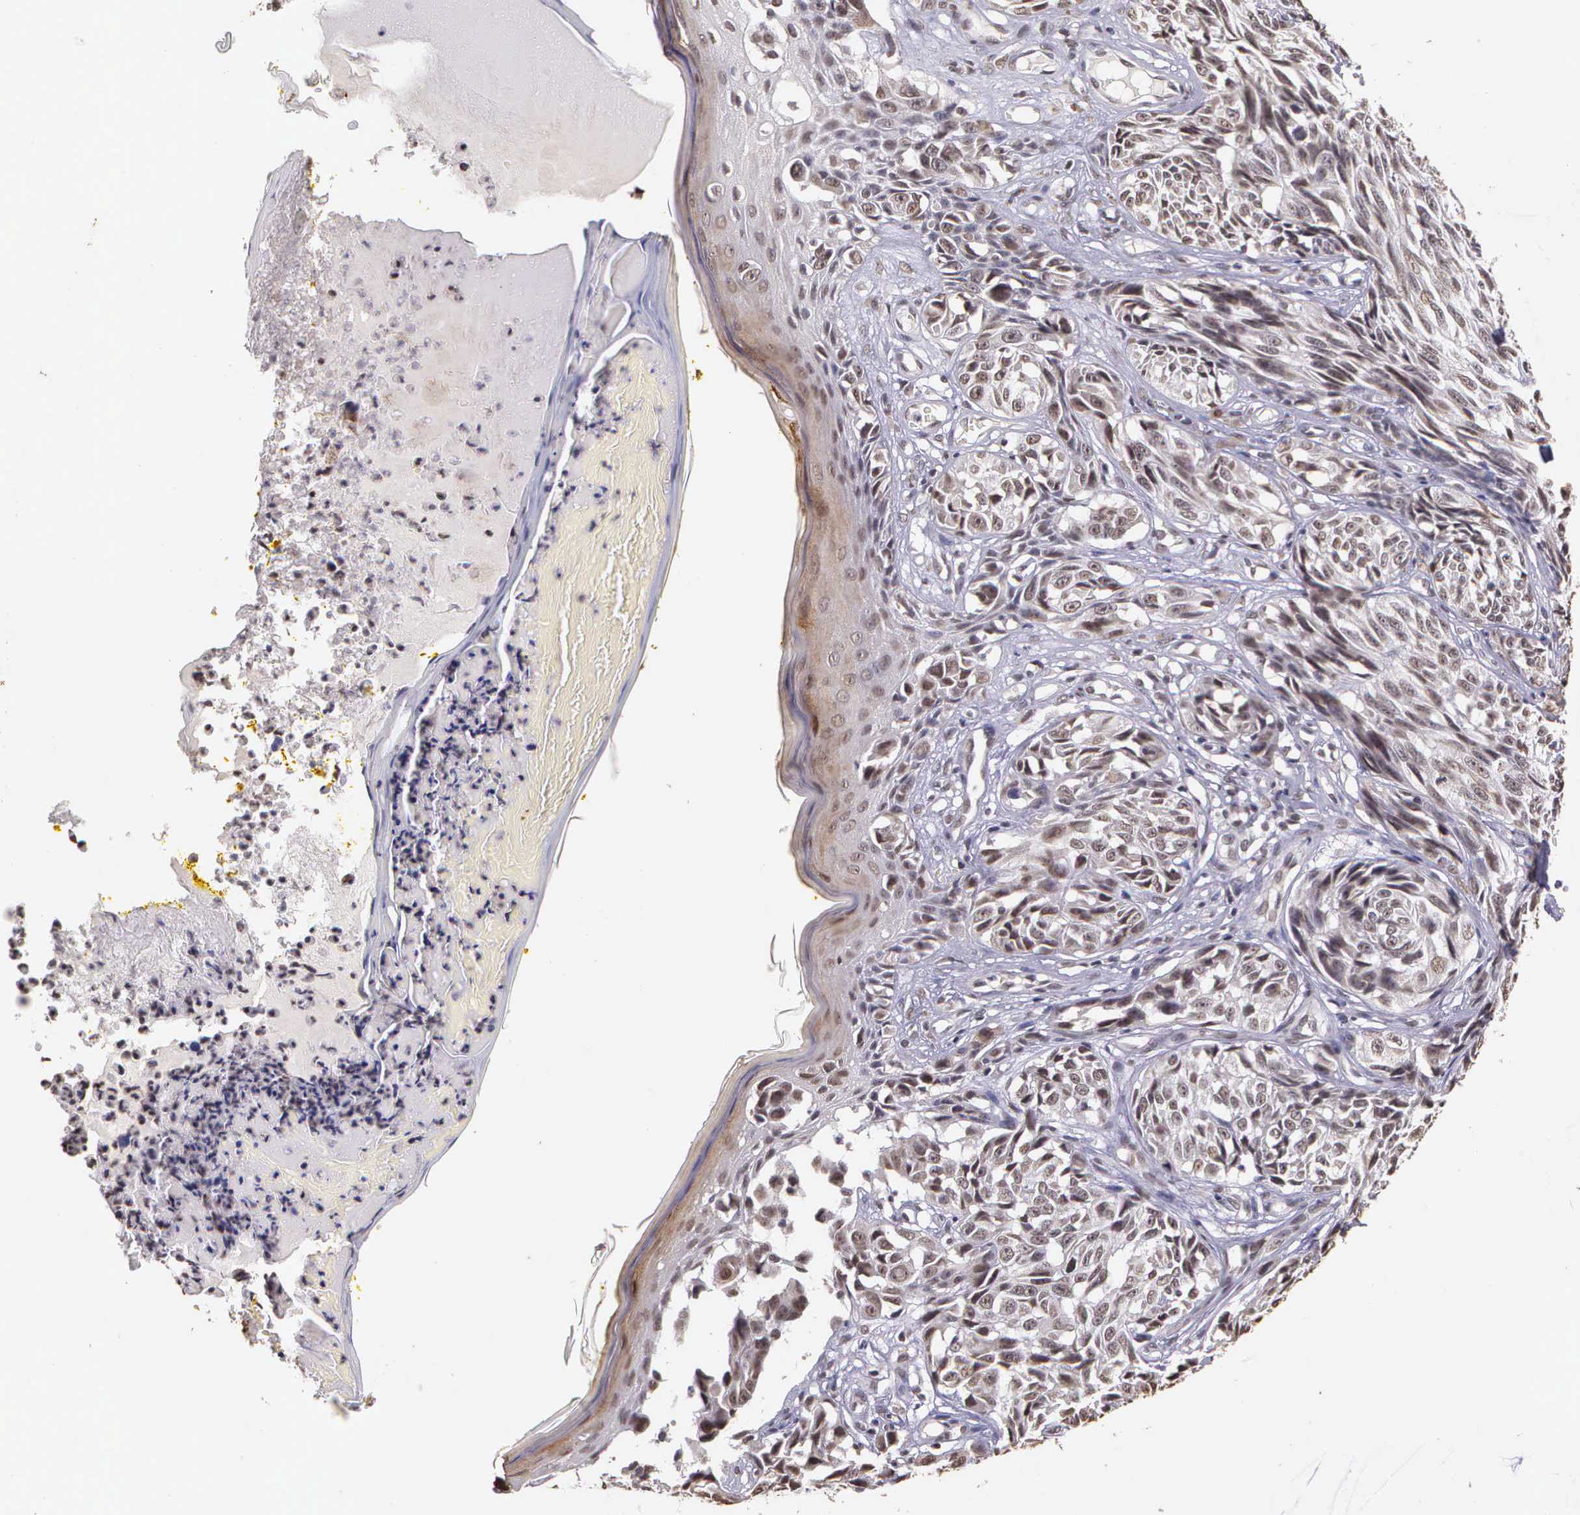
{"staining": {"intensity": "negative", "quantity": "none", "location": "none"}, "tissue": "melanoma", "cell_type": "Tumor cells", "image_type": "cancer", "snomed": [{"axis": "morphology", "description": "Malignant melanoma, NOS"}, {"axis": "topography", "description": "Skin"}], "caption": "DAB immunohistochemical staining of human malignant melanoma exhibits no significant staining in tumor cells. (Brightfield microscopy of DAB immunohistochemistry (IHC) at high magnification).", "gene": "ARMCX5", "patient": {"sex": "male", "age": 67}}